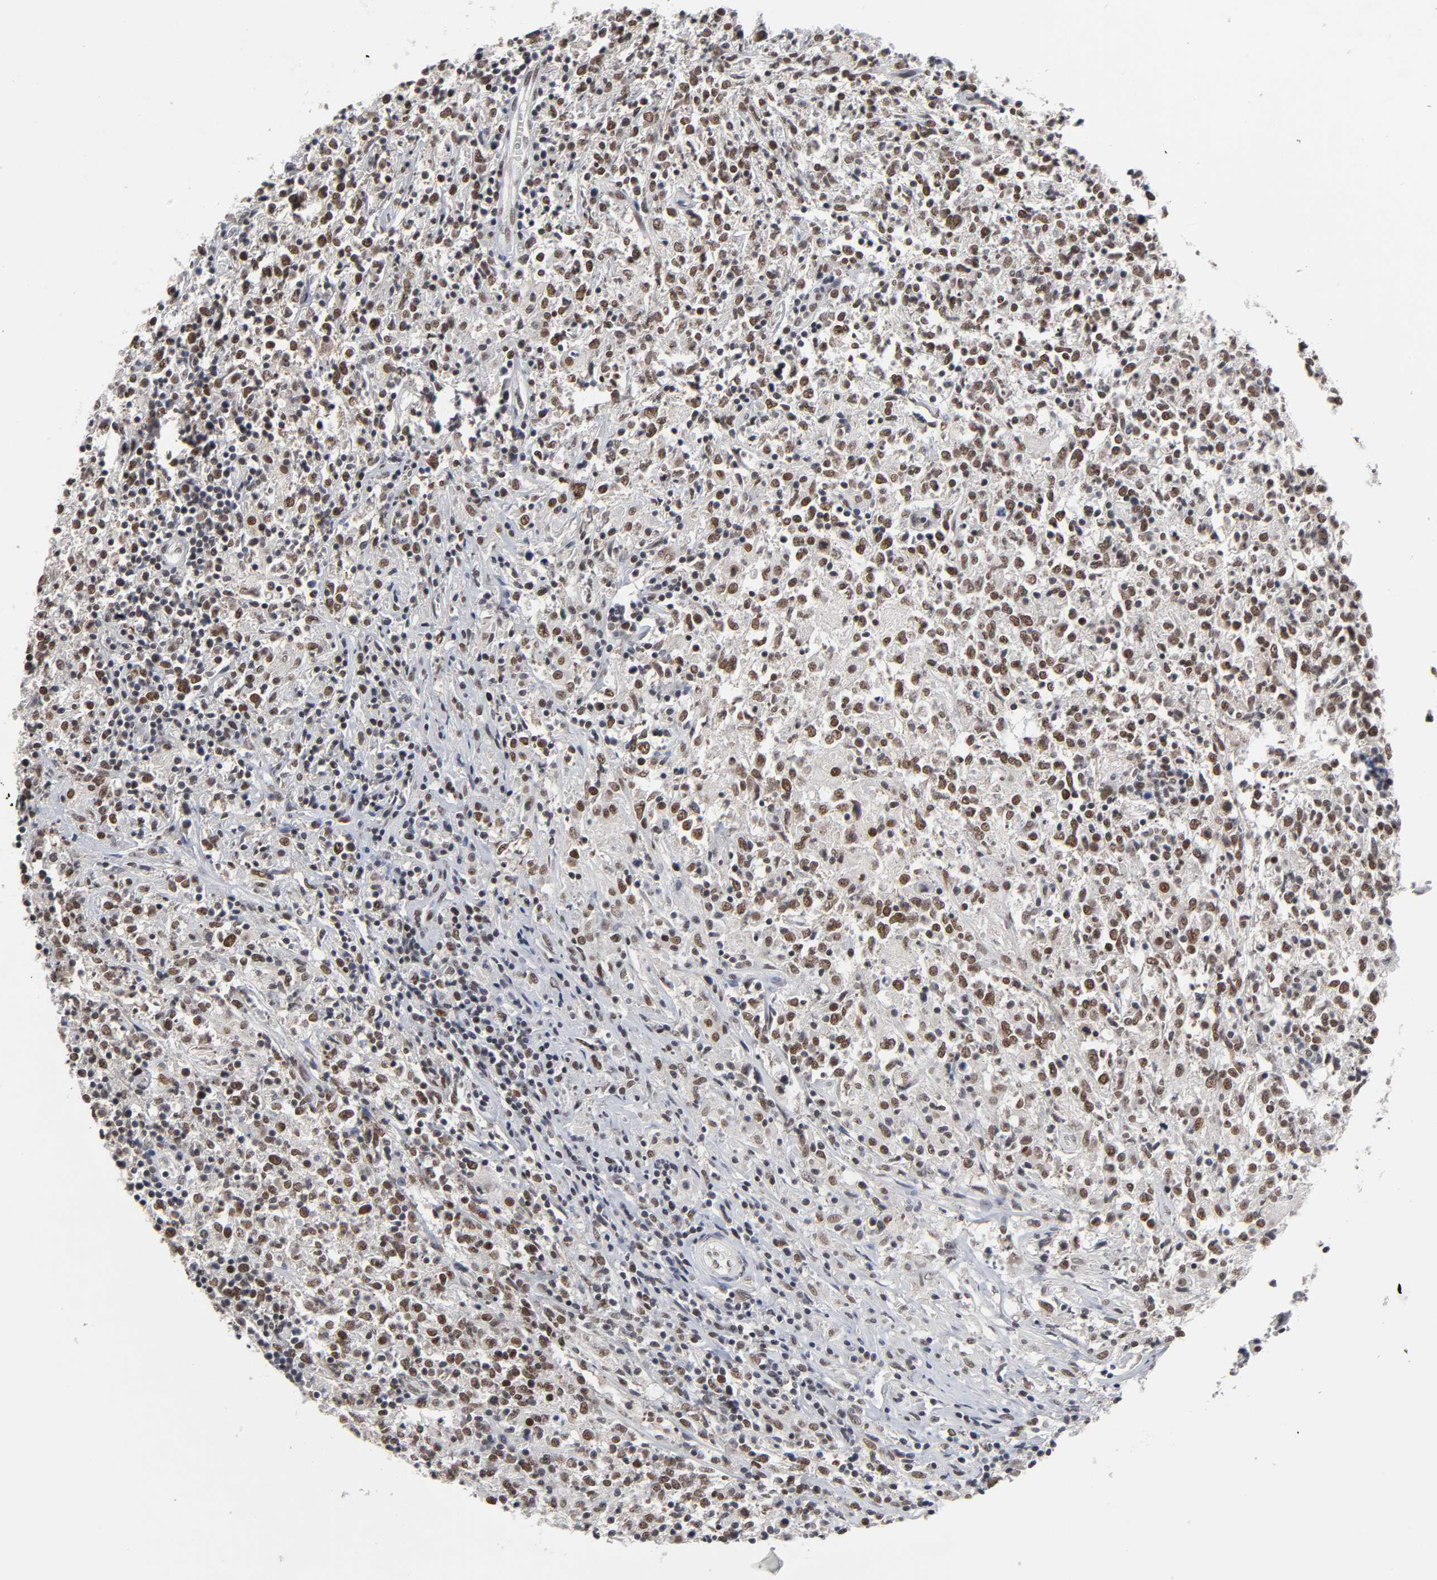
{"staining": {"intensity": "moderate", "quantity": ">75%", "location": "nuclear"}, "tissue": "lymphoma", "cell_type": "Tumor cells", "image_type": "cancer", "snomed": [{"axis": "morphology", "description": "Malignant lymphoma, non-Hodgkin's type, High grade"}, {"axis": "topography", "description": "Lymph node"}], "caption": "Moderate nuclear protein staining is identified in approximately >75% of tumor cells in malignant lymphoma, non-Hodgkin's type (high-grade). The protein is stained brown, and the nuclei are stained in blue (DAB (3,3'-diaminobenzidine) IHC with brightfield microscopy, high magnification).", "gene": "TRIM33", "patient": {"sex": "female", "age": 84}}